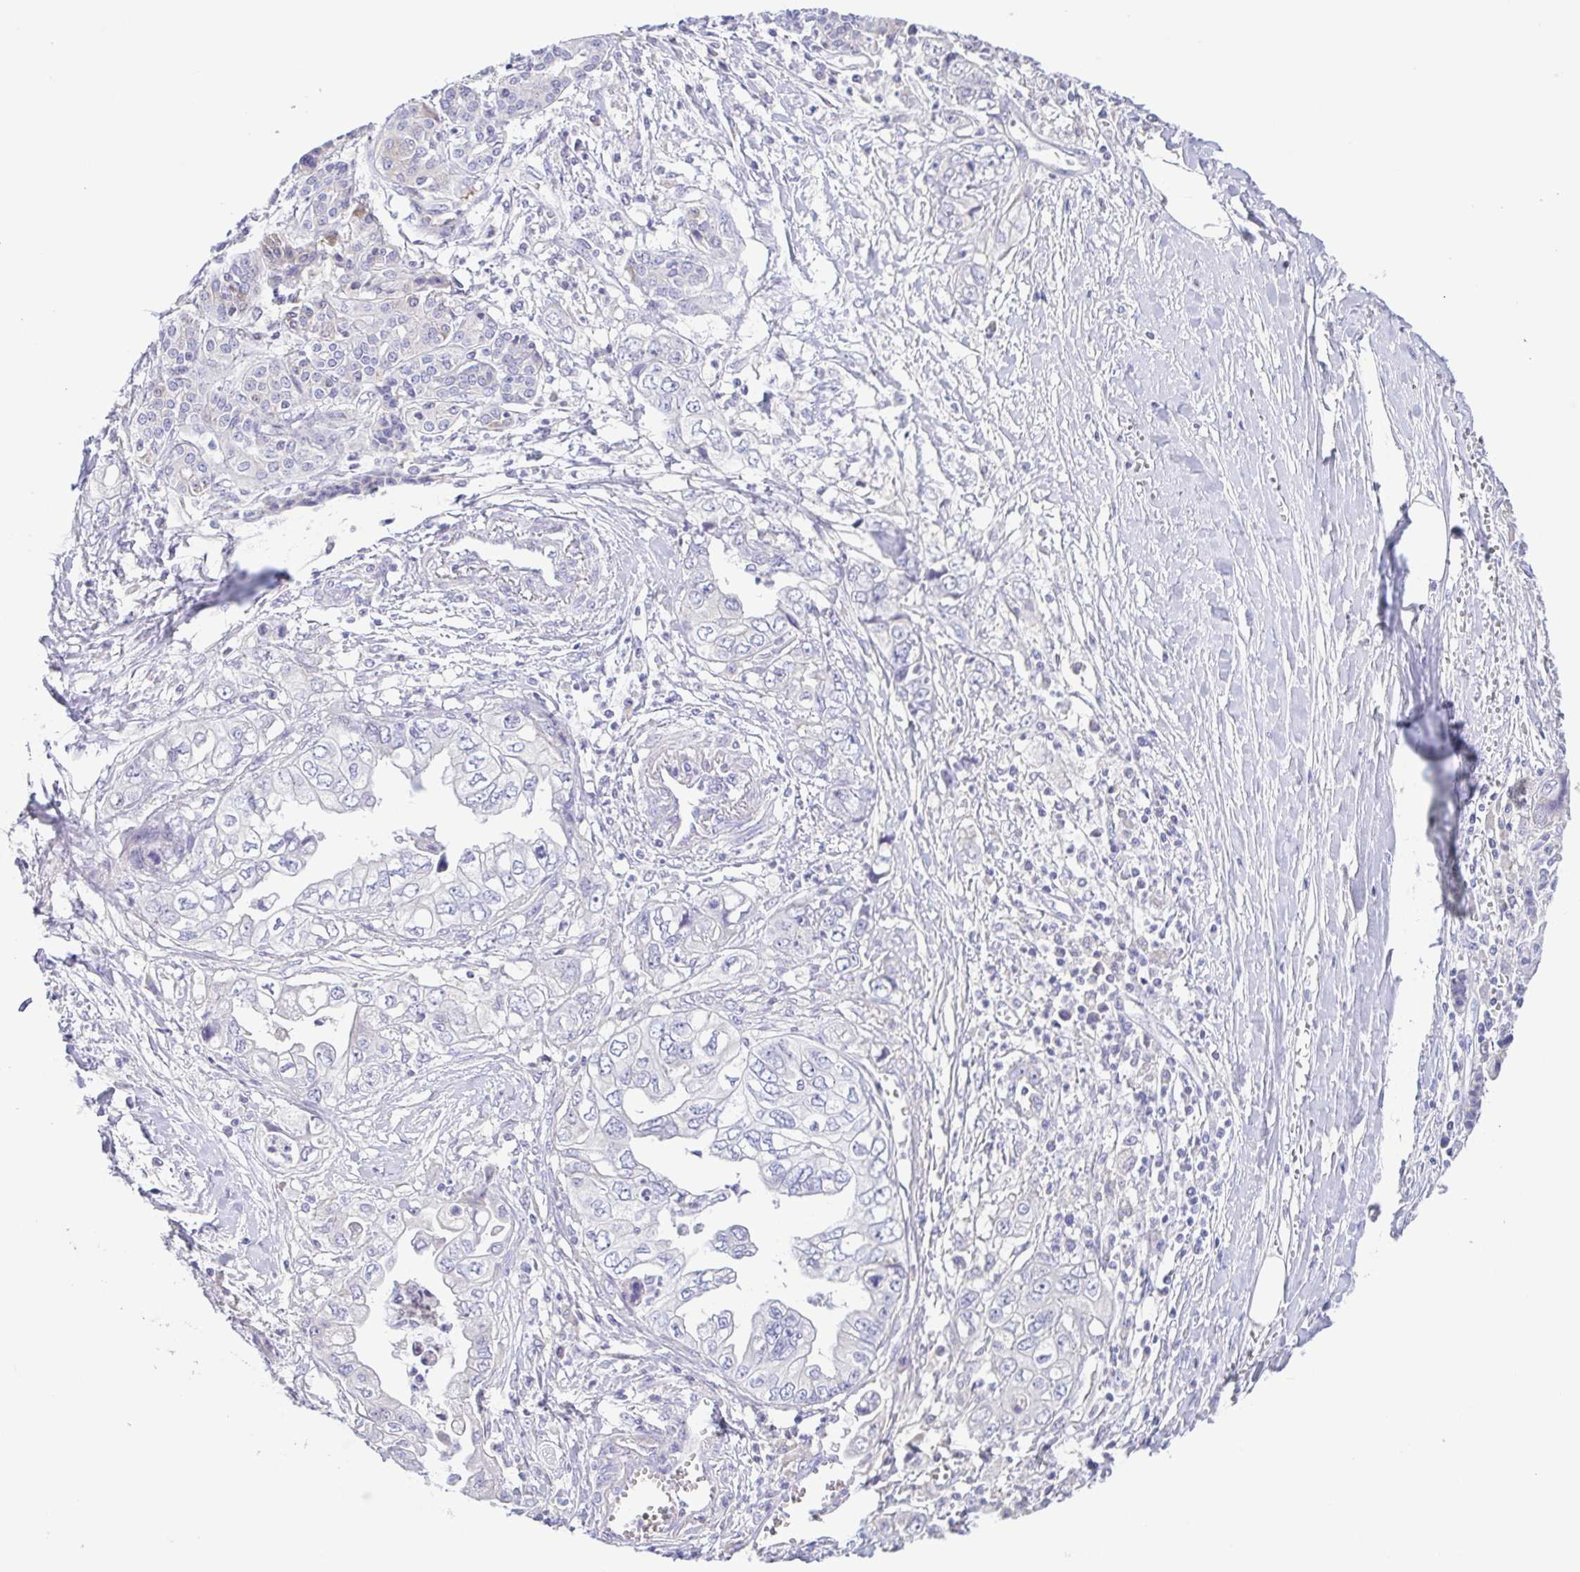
{"staining": {"intensity": "negative", "quantity": "none", "location": "none"}, "tissue": "pancreatic cancer", "cell_type": "Tumor cells", "image_type": "cancer", "snomed": [{"axis": "morphology", "description": "Adenocarcinoma, NOS"}, {"axis": "topography", "description": "Pancreas"}], "caption": "Tumor cells show no significant positivity in pancreatic adenocarcinoma.", "gene": "A1BG", "patient": {"sex": "male", "age": 68}}